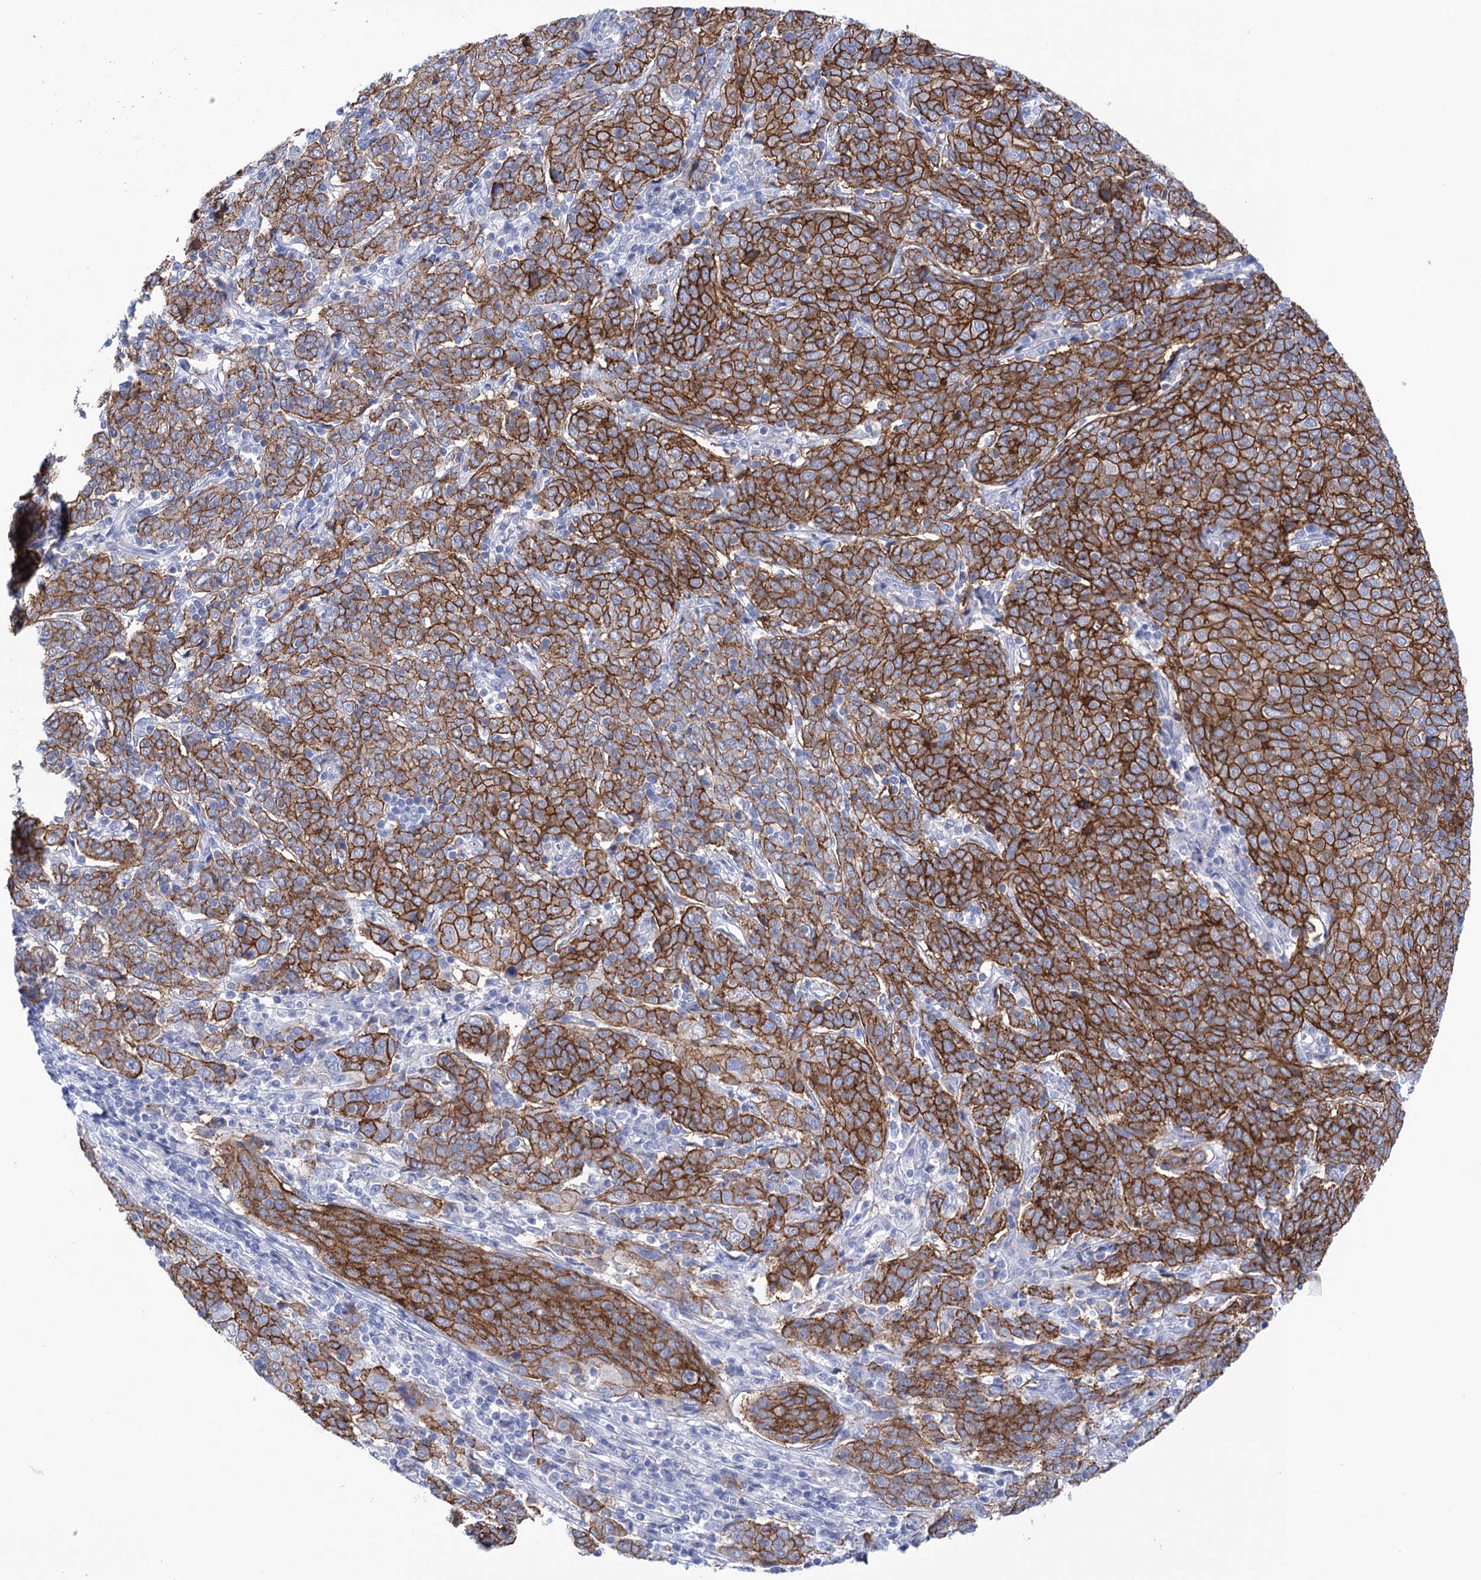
{"staining": {"intensity": "strong", "quantity": ">75%", "location": "cytoplasmic/membranous"}, "tissue": "cervical cancer", "cell_type": "Tumor cells", "image_type": "cancer", "snomed": [{"axis": "morphology", "description": "Squamous cell carcinoma, NOS"}, {"axis": "topography", "description": "Cervix"}], "caption": "Protein expression analysis of cervical squamous cell carcinoma displays strong cytoplasmic/membranous staining in about >75% of tumor cells.", "gene": "YARS2", "patient": {"sex": "female", "age": 67}}